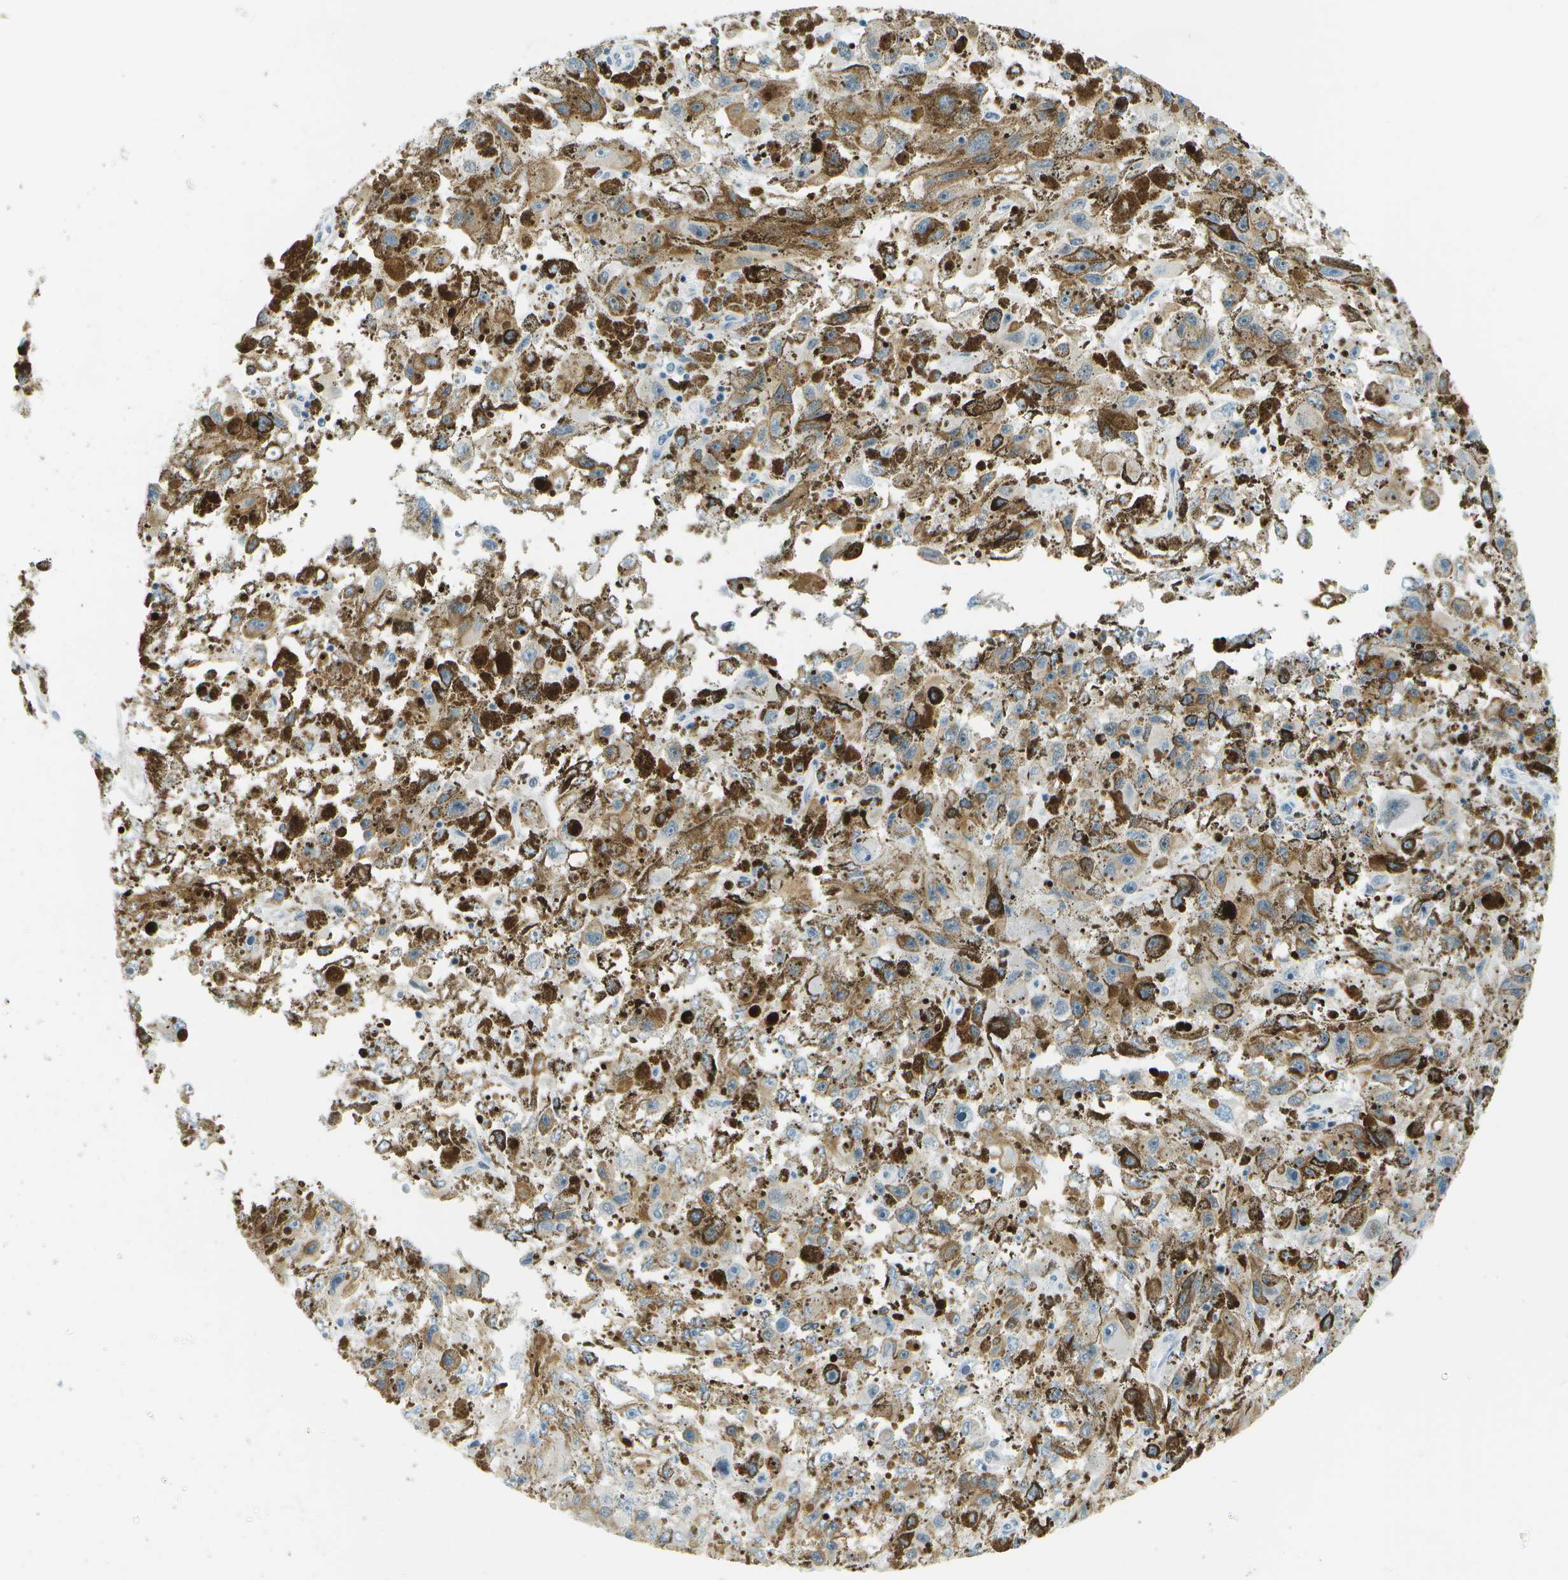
{"staining": {"intensity": "weak", "quantity": "25%-75%", "location": "nuclear"}, "tissue": "melanoma", "cell_type": "Tumor cells", "image_type": "cancer", "snomed": [{"axis": "morphology", "description": "Malignant melanoma, NOS"}, {"axis": "topography", "description": "Skin"}], "caption": "A high-resolution histopathology image shows IHC staining of malignant melanoma, which reveals weak nuclear staining in approximately 25%-75% of tumor cells.", "gene": "NEK11", "patient": {"sex": "female", "age": 104}}